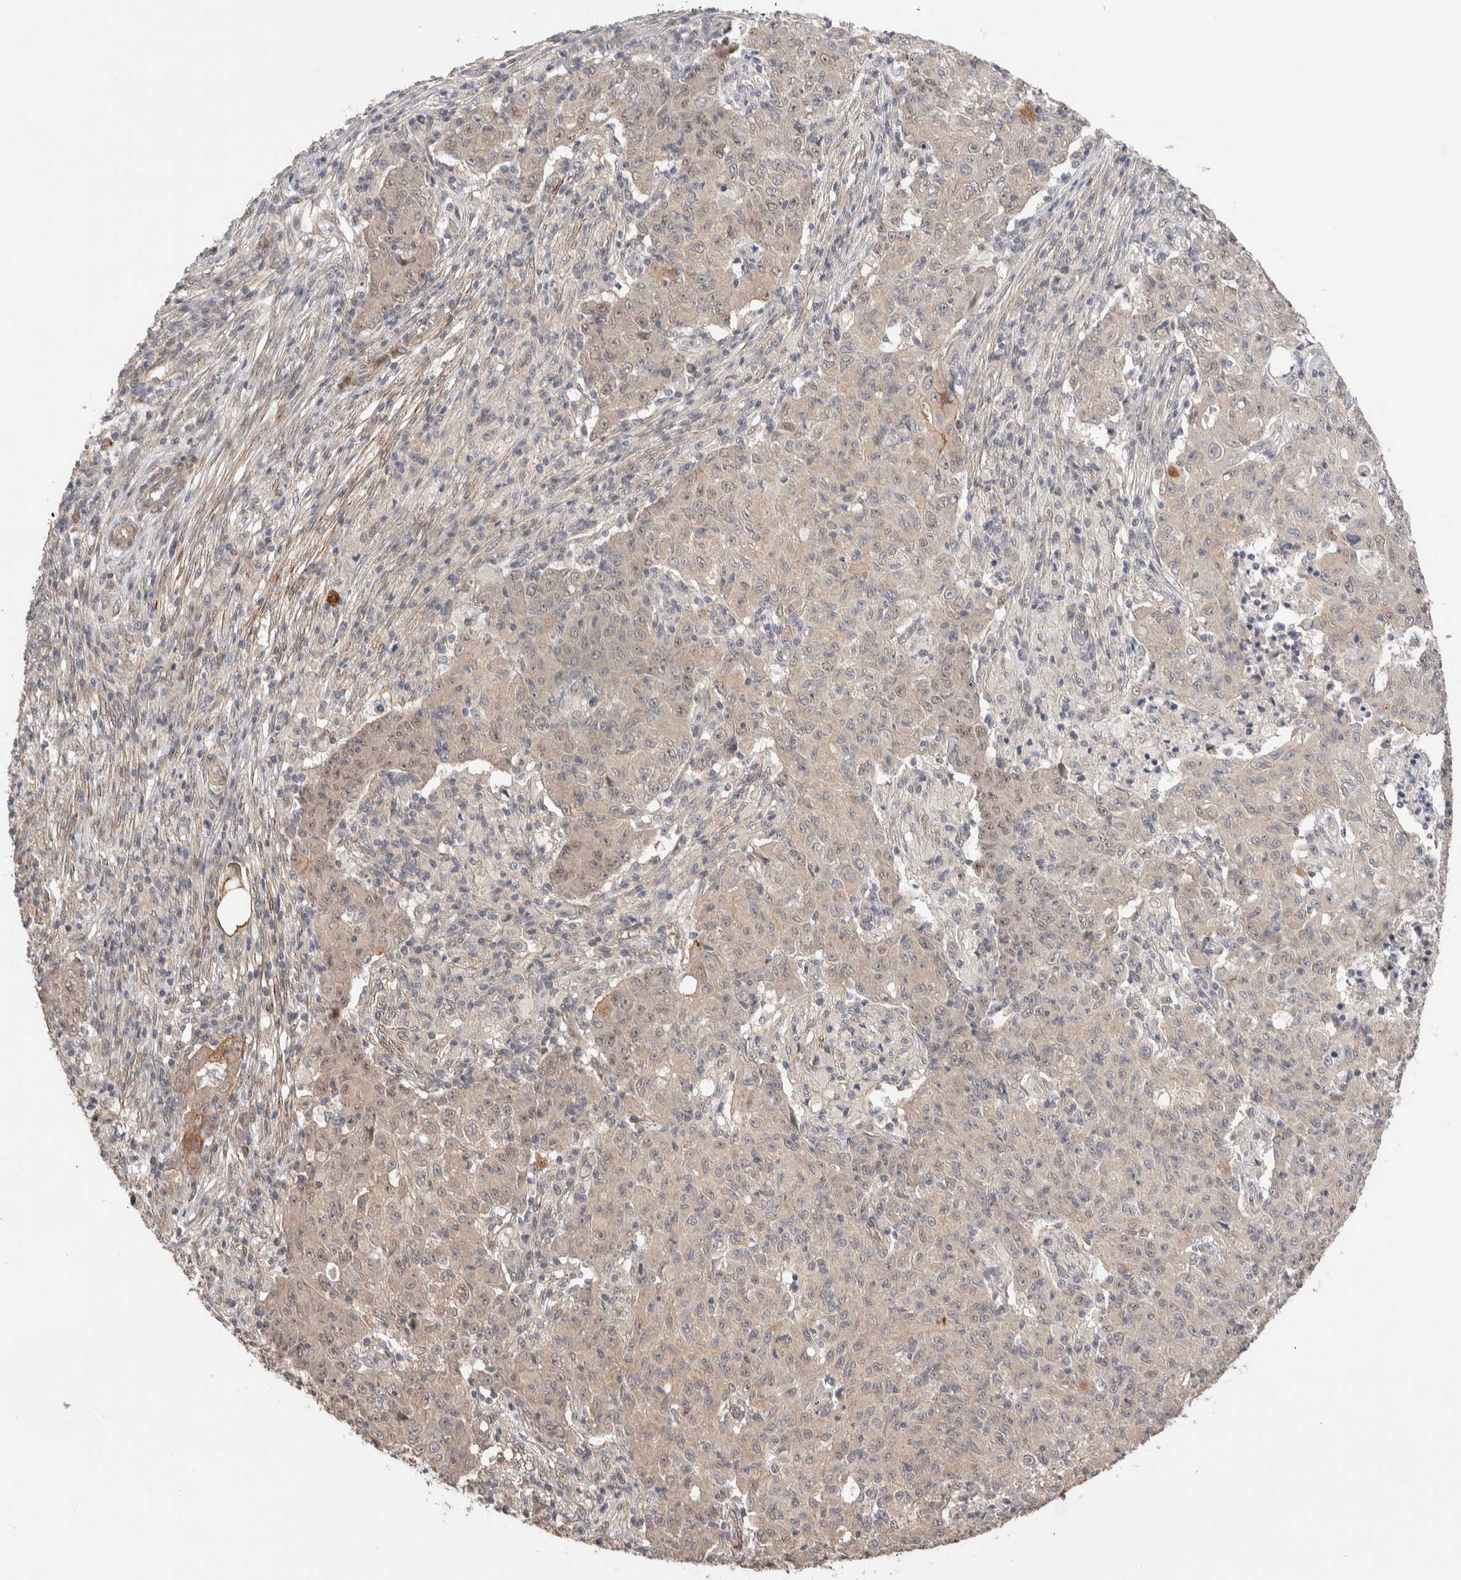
{"staining": {"intensity": "weak", "quantity": "<25%", "location": "cytoplasmic/membranous,nuclear"}, "tissue": "ovarian cancer", "cell_type": "Tumor cells", "image_type": "cancer", "snomed": [{"axis": "morphology", "description": "Carcinoma, endometroid"}, {"axis": "topography", "description": "Ovary"}], "caption": "IHC histopathology image of neoplastic tissue: human ovarian cancer stained with DAB (3,3'-diaminobenzidine) demonstrates no significant protein positivity in tumor cells.", "gene": "PRDM15", "patient": {"sex": "female", "age": 42}}